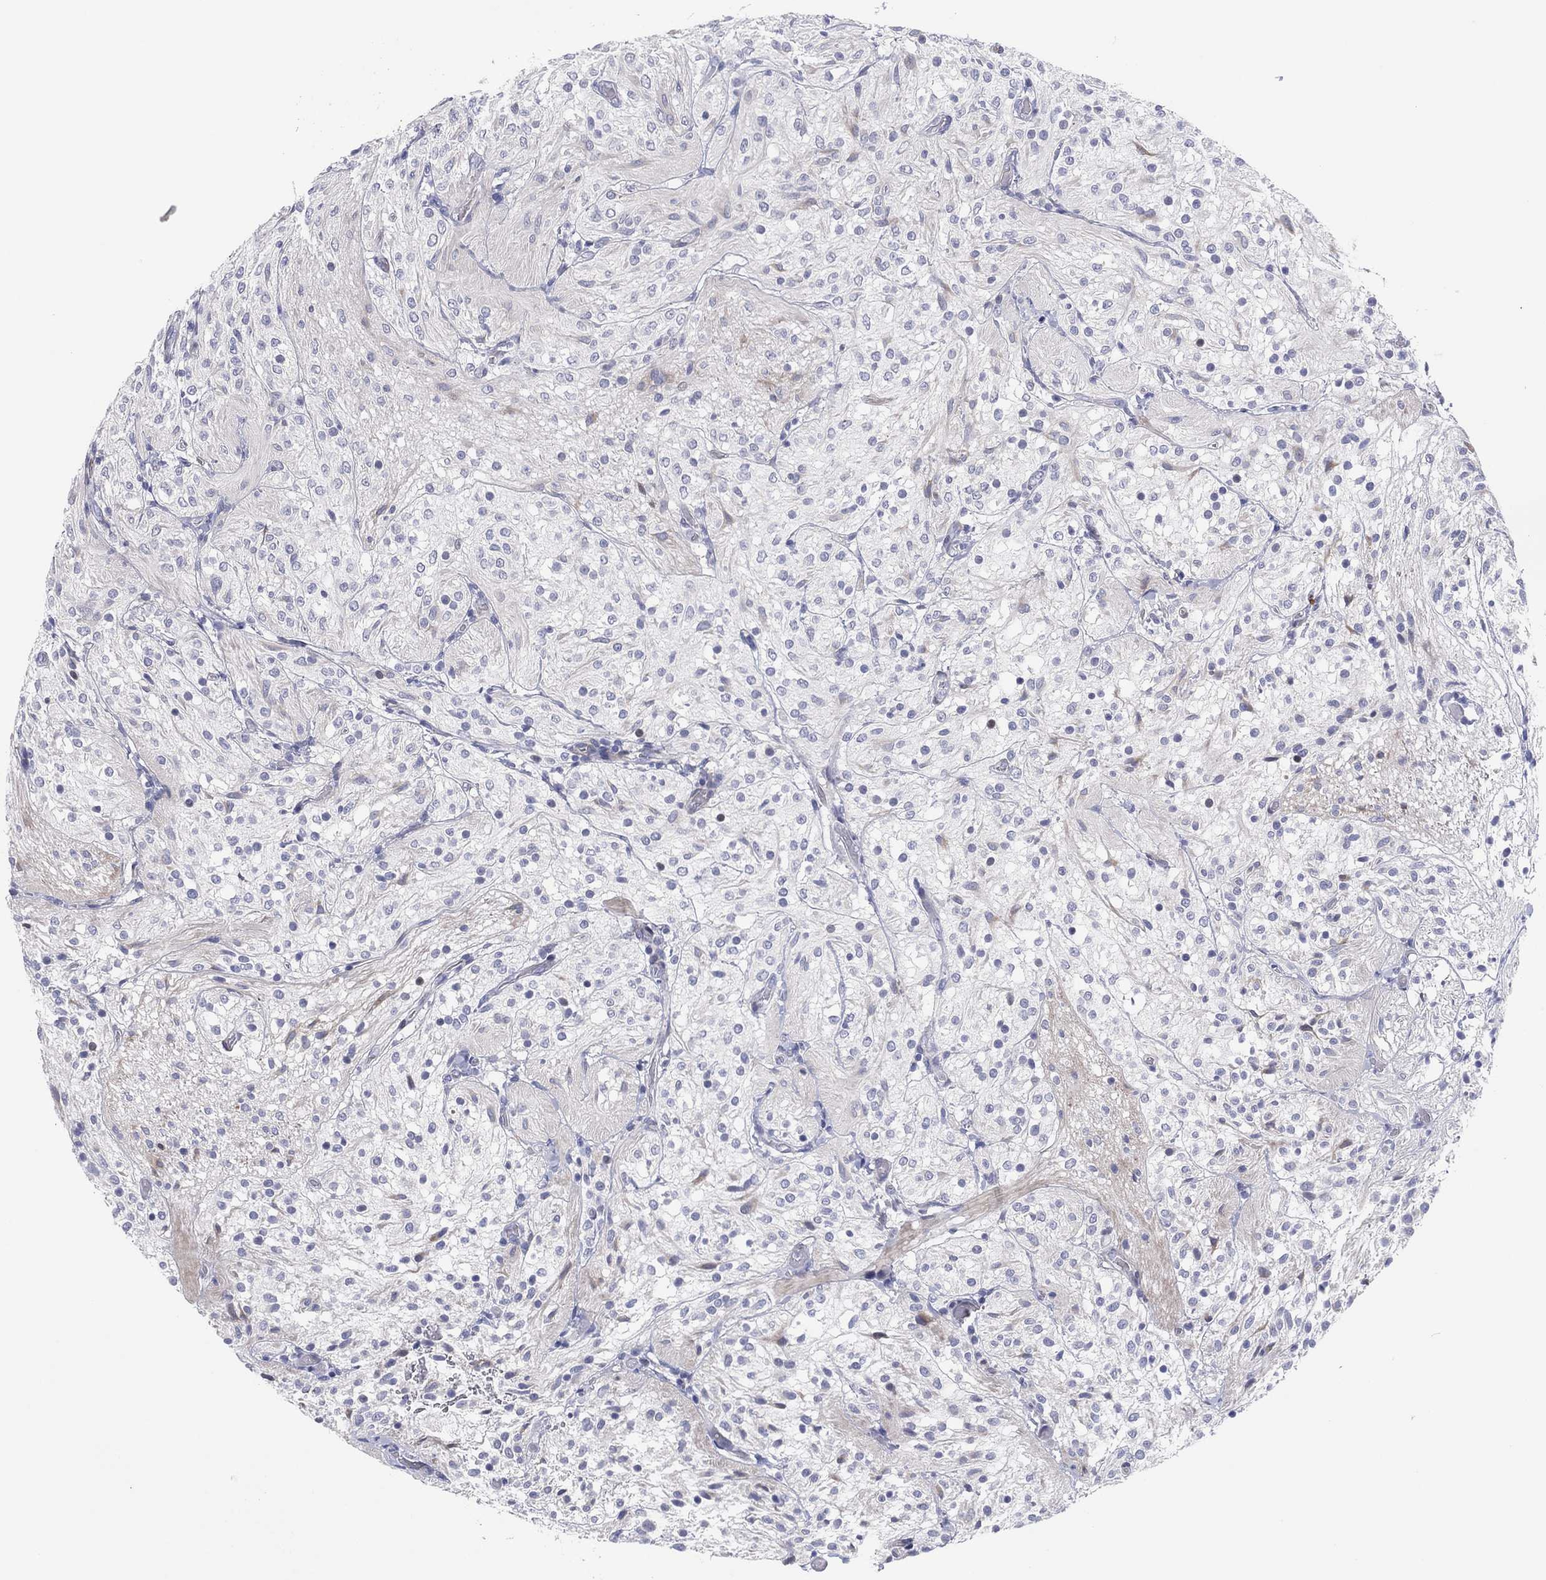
{"staining": {"intensity": "negative", "quantity": "none", "location": "none"}, "tissue": "glioma", "cell_type": "Tumor cells", "image_type": "cancer", "snomed": [{"axis": "morphology", "description": "Glioma, malignant, Low grade"}, {"axis": "topography", "description": "Brain"}], "caption": "This is a image of immunohistochemistry (IHC) staining of malignant glioma (low-grade), which shows no expression in tumor cells.", "gene": "HEATR4", "patient": {"sex": "male", "age": 3}}